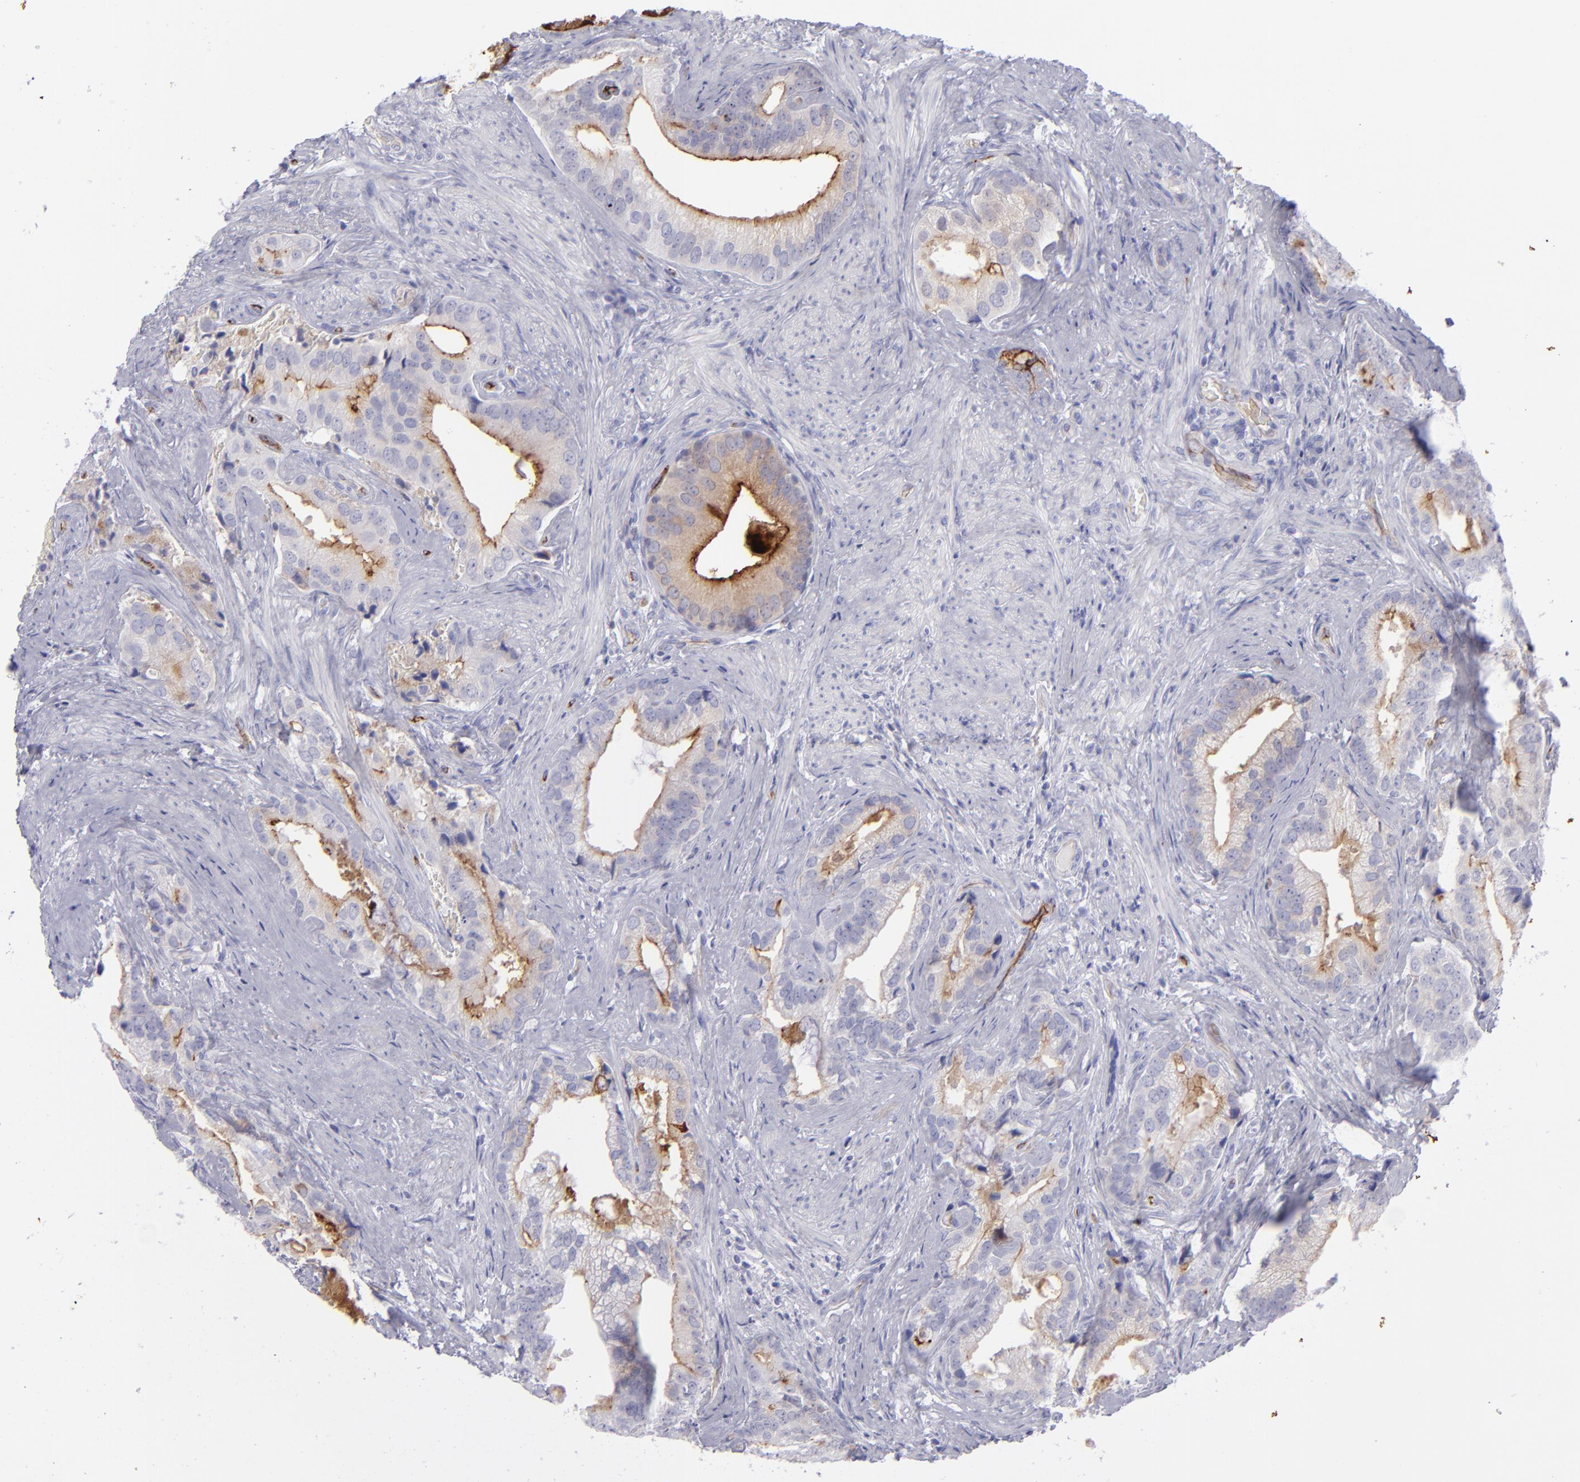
{"staining": {"intensity": "weak", "quantity": "25%-75%", "location": "cytoplasmic/membranous"}, "tissue": "prostate cancer", "cell_type": "Tumor cells", "image_type": "cancer", "snomed": [{"axis": "morphology", "description": "Adenocarcinoma, Low grade"}, {"axis": "topography", "description": "Prostate"}], "caption": "A high-resolution micrograph shows immunohistochemistry staining of prostate cancer, which demonstrates weak cytoplasmic/membranous staining in approximately 25%-75% of tumor cells.", "gene": "ACE", "patient": {"sex": "male", "age": 71}}